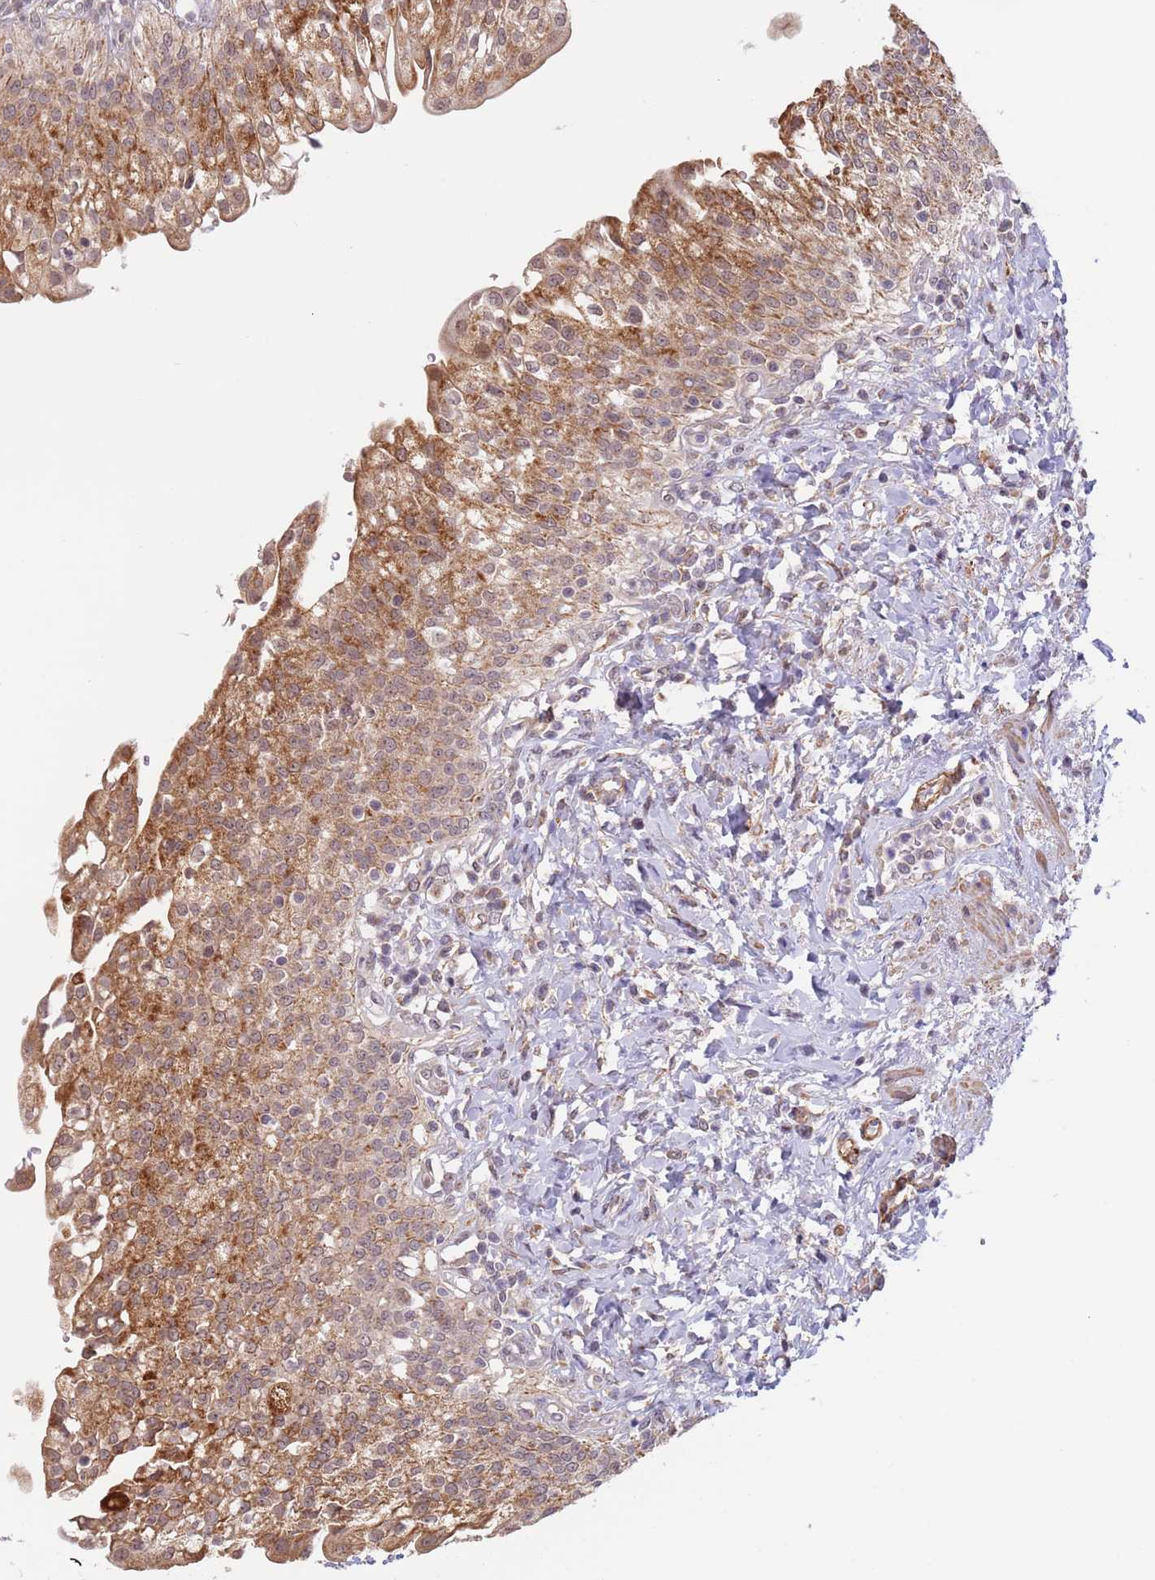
{"staining": {"intensity": "moderate", "quantity": ">75%", "location": "cytoplasmic/membranous"}, "tissue": "urinary bladder", "cell_type": "Urothelial cells", "image_type": "normal", "snomed": [{"axis": "morphology", "description": "Normal tissue, NOS"}, {"axis": "morphology", "description": "Inflammation, NOS"}, {"axis": "topography", "description": "Urinary bladder"}], "caption": "Protein expression analysis of unremarkable urinary bladder exhibits moderate cytoplasmic/membranous expression in about >75% of urothelial cells. (DAB IHC with brightfield microscopy, high magnification).", "gene": "UQCC3", "patient": {"sex": "male", "age": 64}}